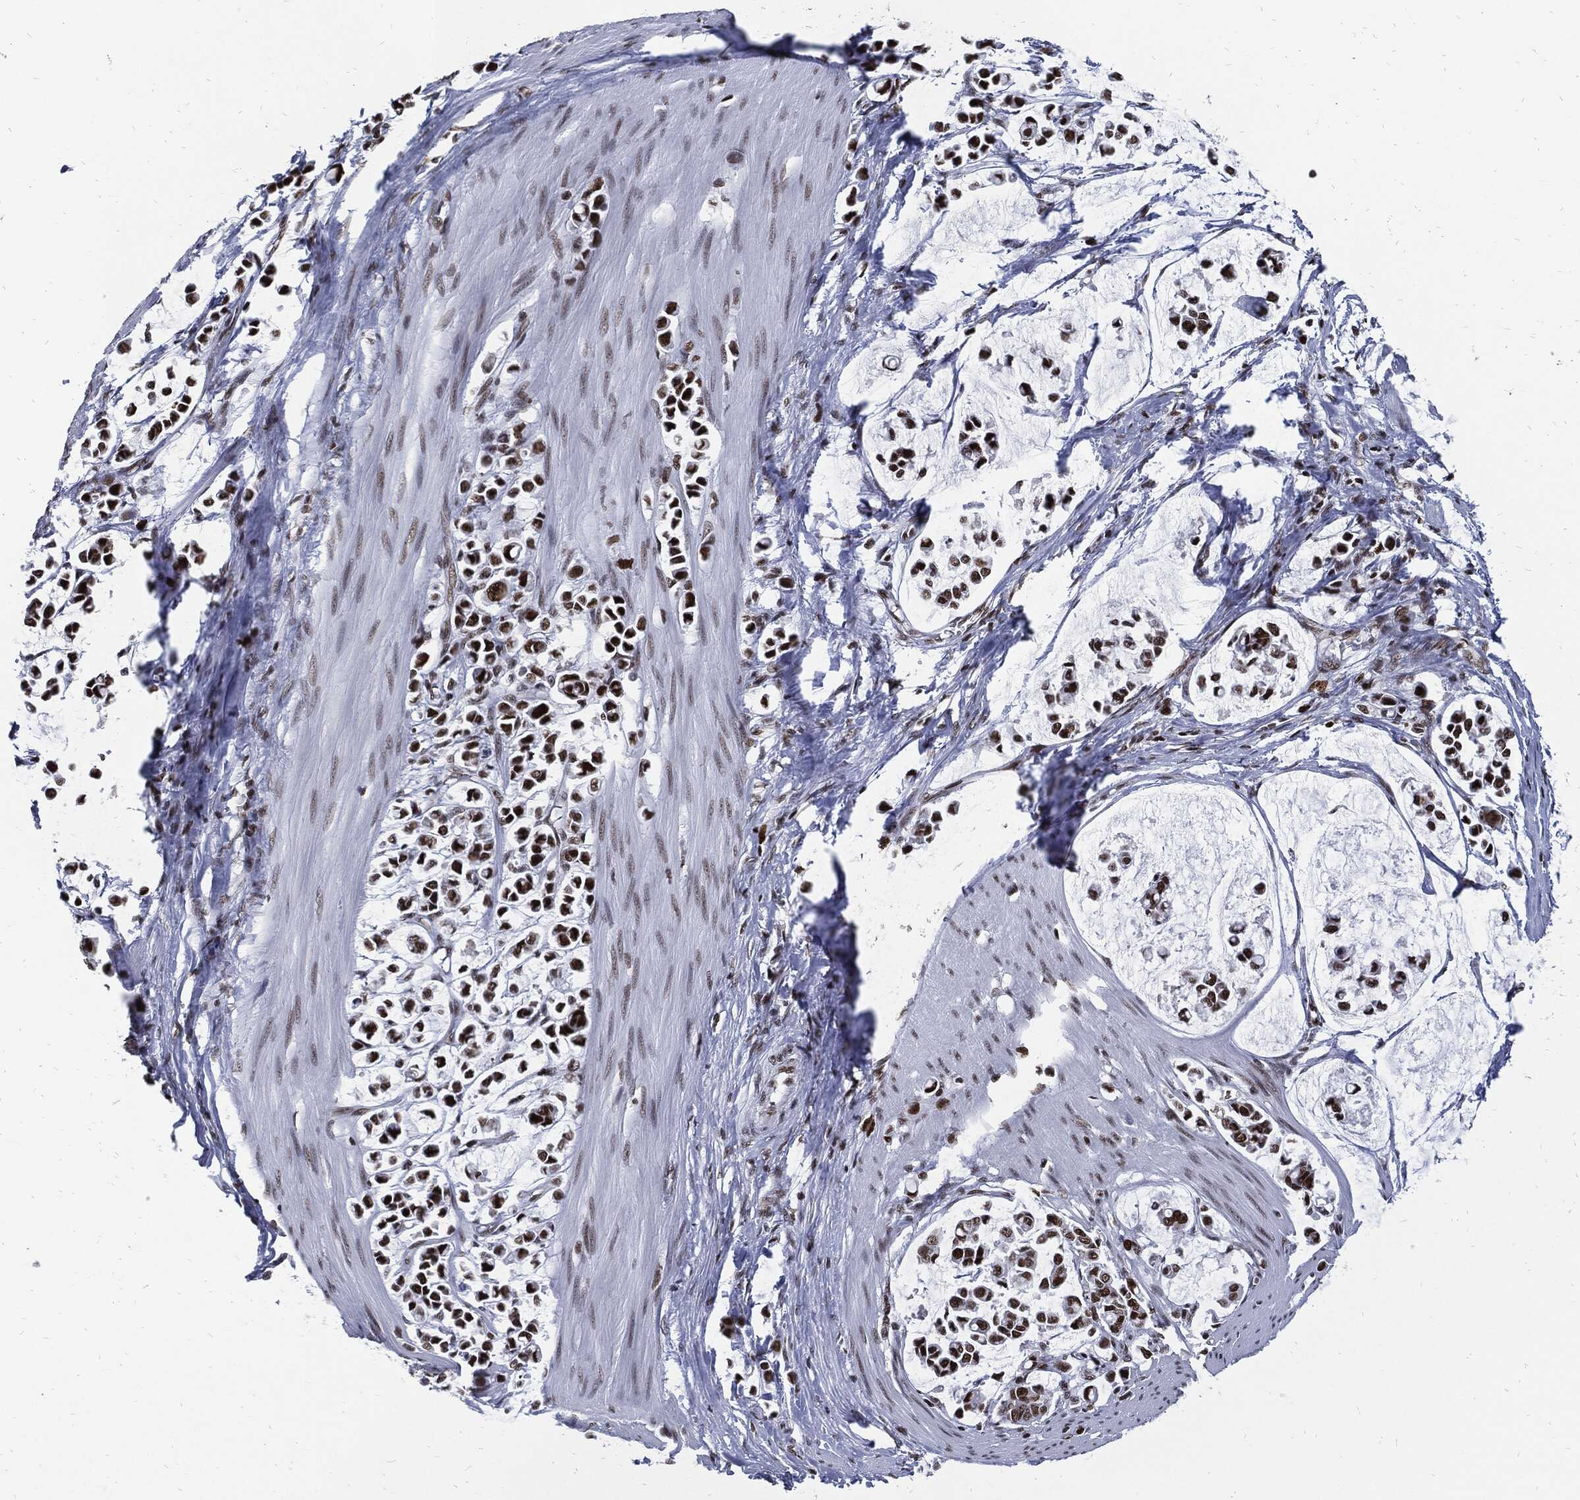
{"staining": {"intensity": "strong", "quantity": ">75%", "location": "nuclear"}, "tissue": "stomach cancer", "cell_type": "Tumor cells", "image_type": "cancer", "snomed": [{"axis": "morphology", "description": "Adenocarcinoma, NOS"}, {"axis": "topography", "description": "Stomach"}], "caption": "Protein expression by immunohistochemistry demonstrates strong nuclear staining in approximately >75% of tumor cells in adenocarcinoma (stomach).", "gene": "TERF2", "patient": {"sex": "male", "age": 82}}